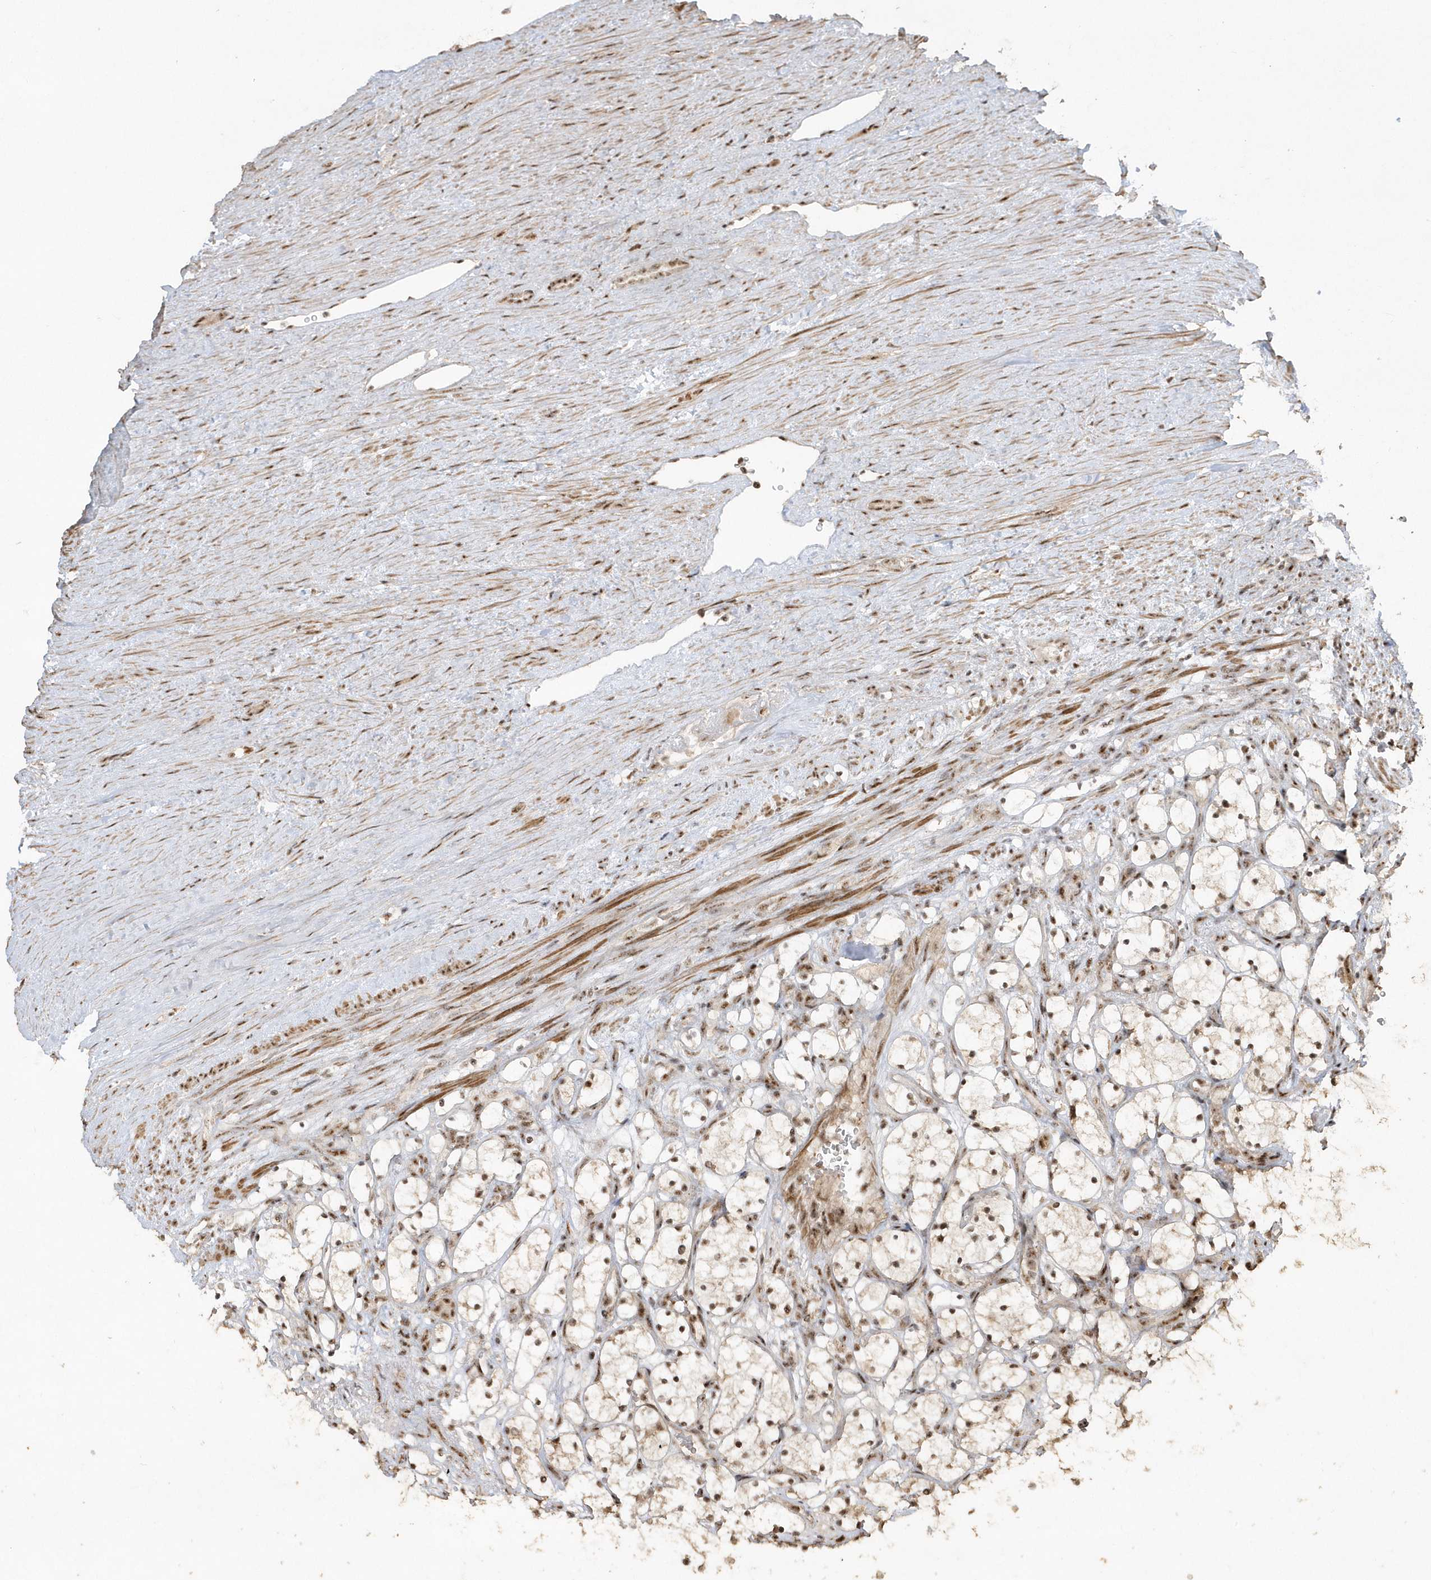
{"staining": {"intensity": "moderate", "quantity": ">75%", "location": "nuclear"}, "tissue": "renal cancer", "cell_type": "Tumor cells", "image_type": "cancer", "snomed": [{"axis": "morphology", "description": "Adenocarcinoma, NOS"}, {"axis": "topography", "description": "Kidney"}], "caption": "IHC of renal adenocarcinoma reveals medium levels of moderate nuclear staining in approximately >75% of tumor cells. Nuclei are stained in blue.", "gene": "POLR3B", "patient": {"sex": "female", "age": 69}}